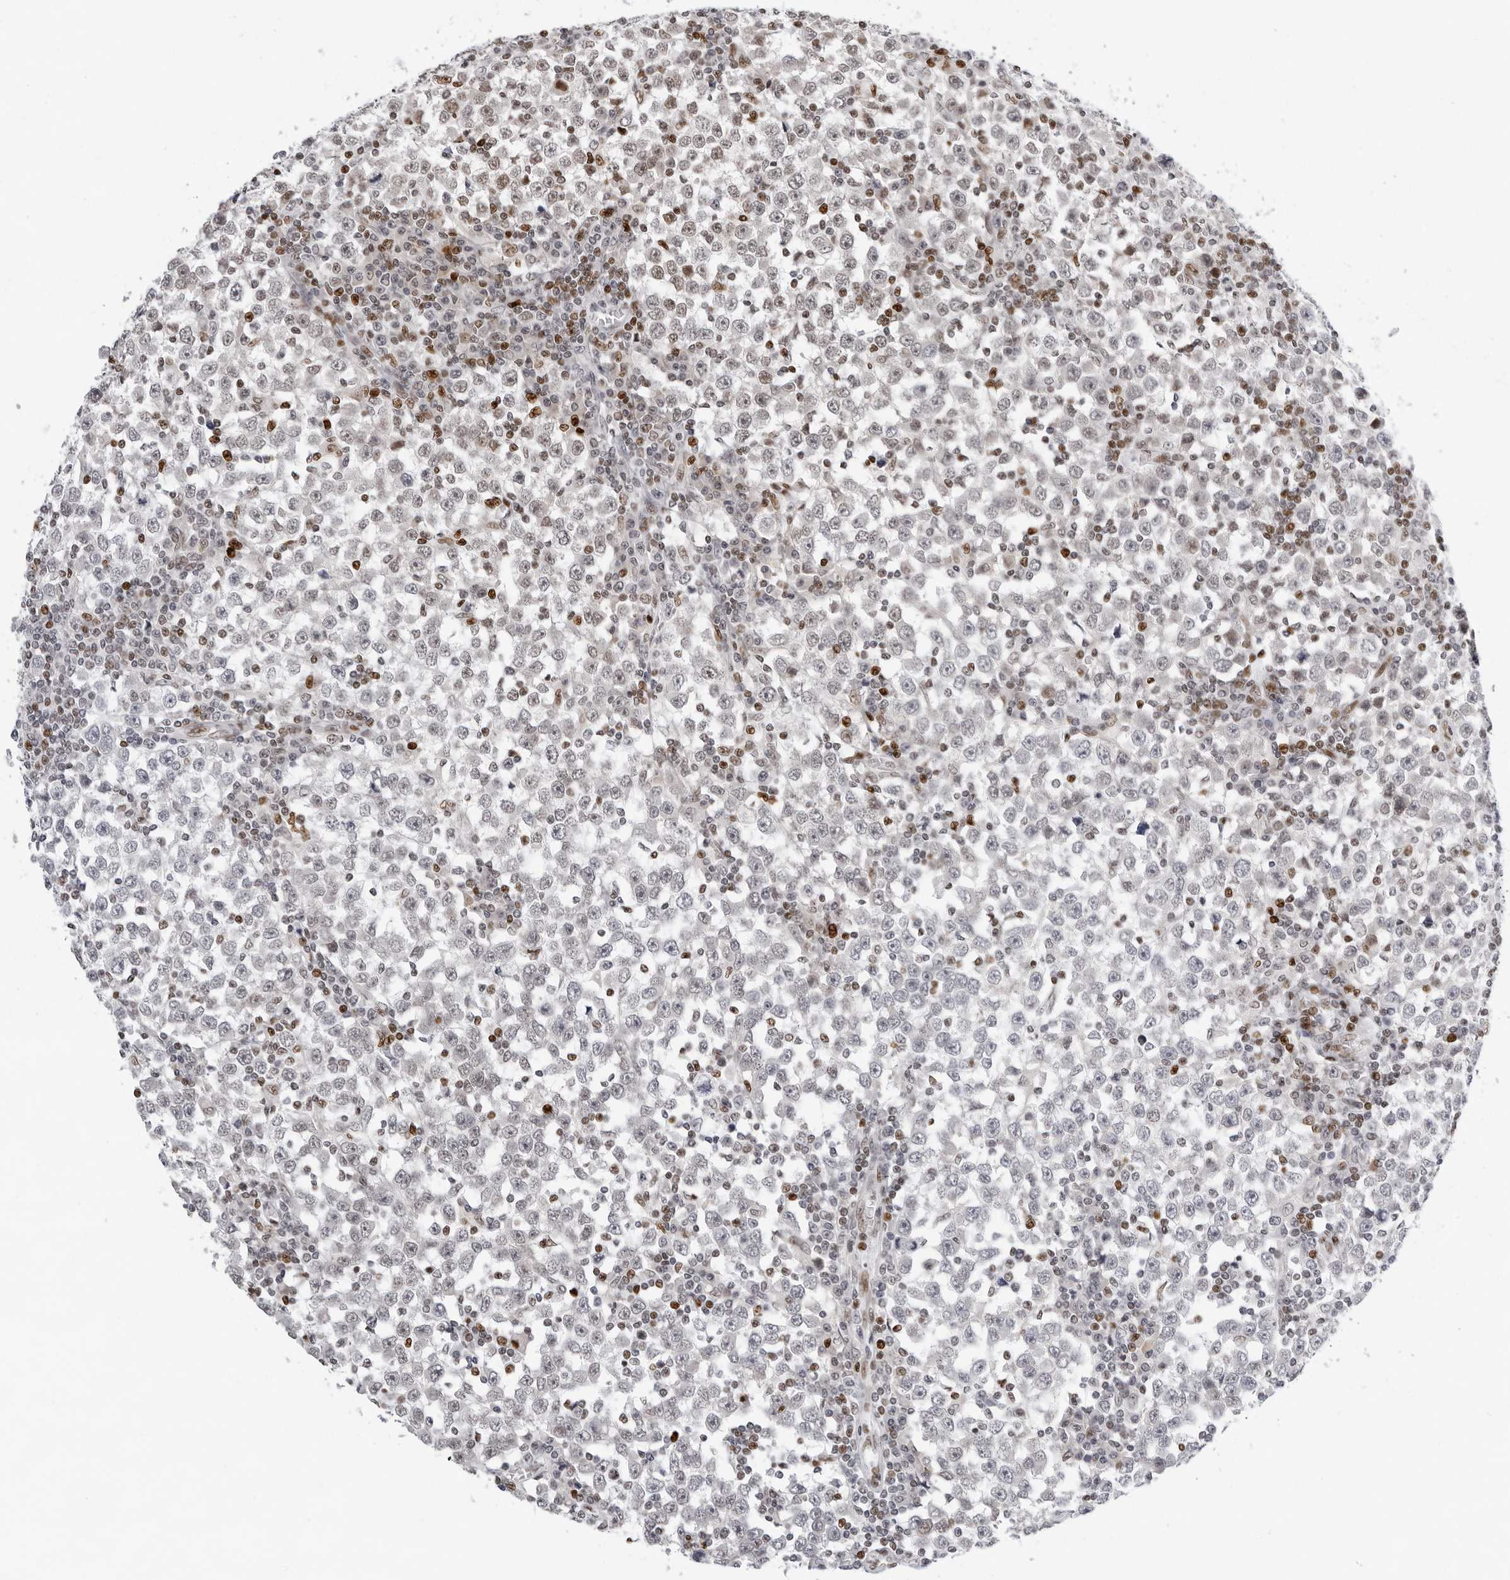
{"staining": {"intensity": "negative", "quantity": "none", "location": "none"}, "tissue": "testis cancer", "cell_type": "Tumor cells", "image_type": "cancer", "snomed": [{"axis": "morphology", "description": "Seminoma, NOS"}, {"axis": "topography", "description": "Testis"}], "caption": "A high-resolution image shows IHC staining of testis cancer (seminoma), which exhibits no significant positivity in tumor cells. Brightfield microscopy of IHC stained with DAB (3,3'-diaminobenzidine) (brown) and hematoxylin (blue), captured at high magnification.", "gene": "OGG1", "patient": {"sex": "male", "age": 65}}